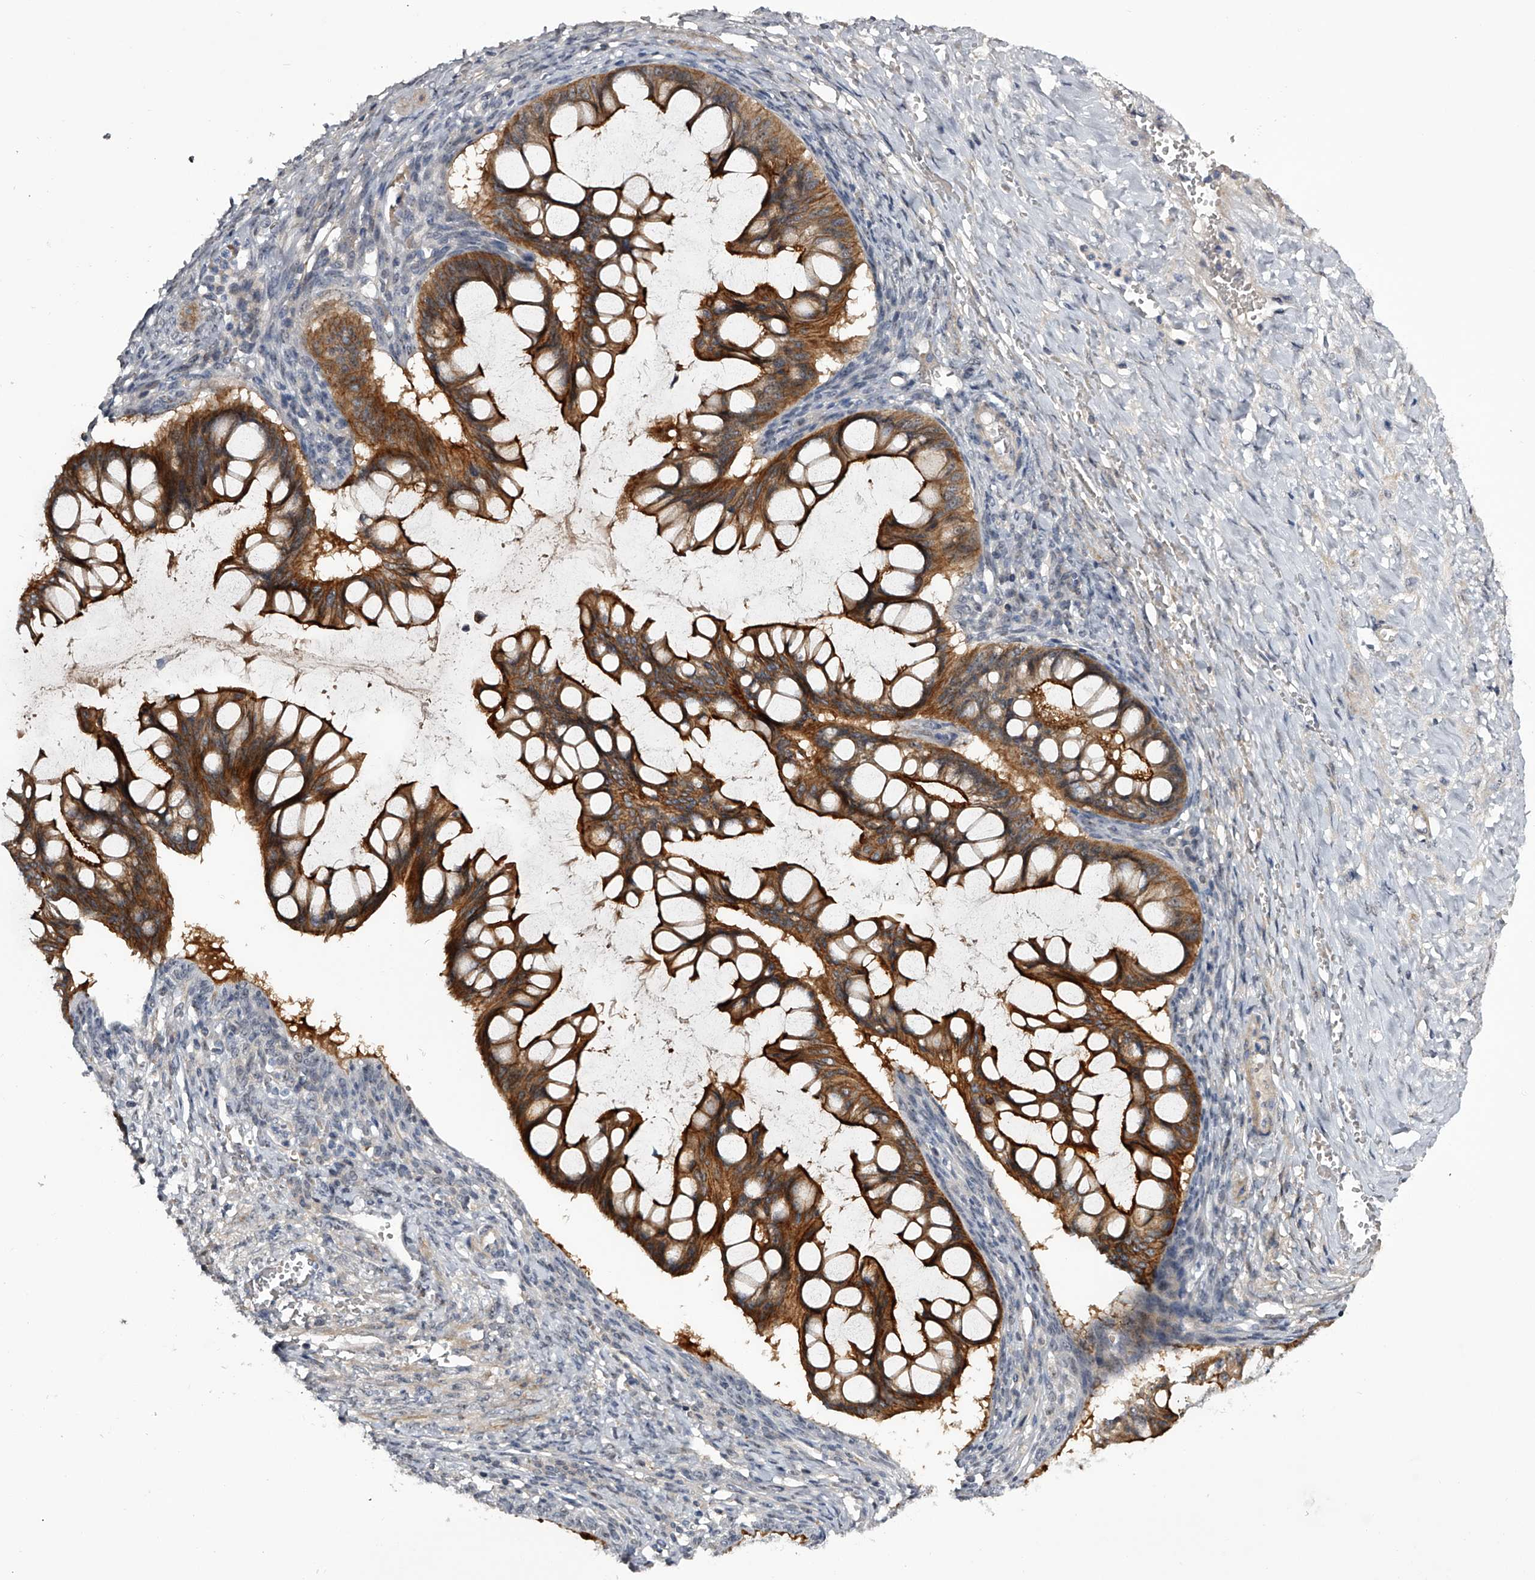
{"staining": {"intensity": "moderate", "quantity": ">75%", "location": "cytoplasmic/membranous"}, "tissue": "ovarian cancer", "cell_type": "Tumor cells", "image_type": "cancer", "snomed": [{"axis": "morphology", "description": "Cystadenocarcinoma, mucinous, NOS"}, {"axis": "topography", "description": "Ovary"}], "caption": "Brown immunohistochemical staining in ovarian mucinous cystadenocarcinoma exhibits moderate cytoplasmic/membranous staining in approximately >75% of tumor cells. Nuclei are stained in blue.", "gene": "MDN1", "patient": {"sex": "female", "age": 73}}